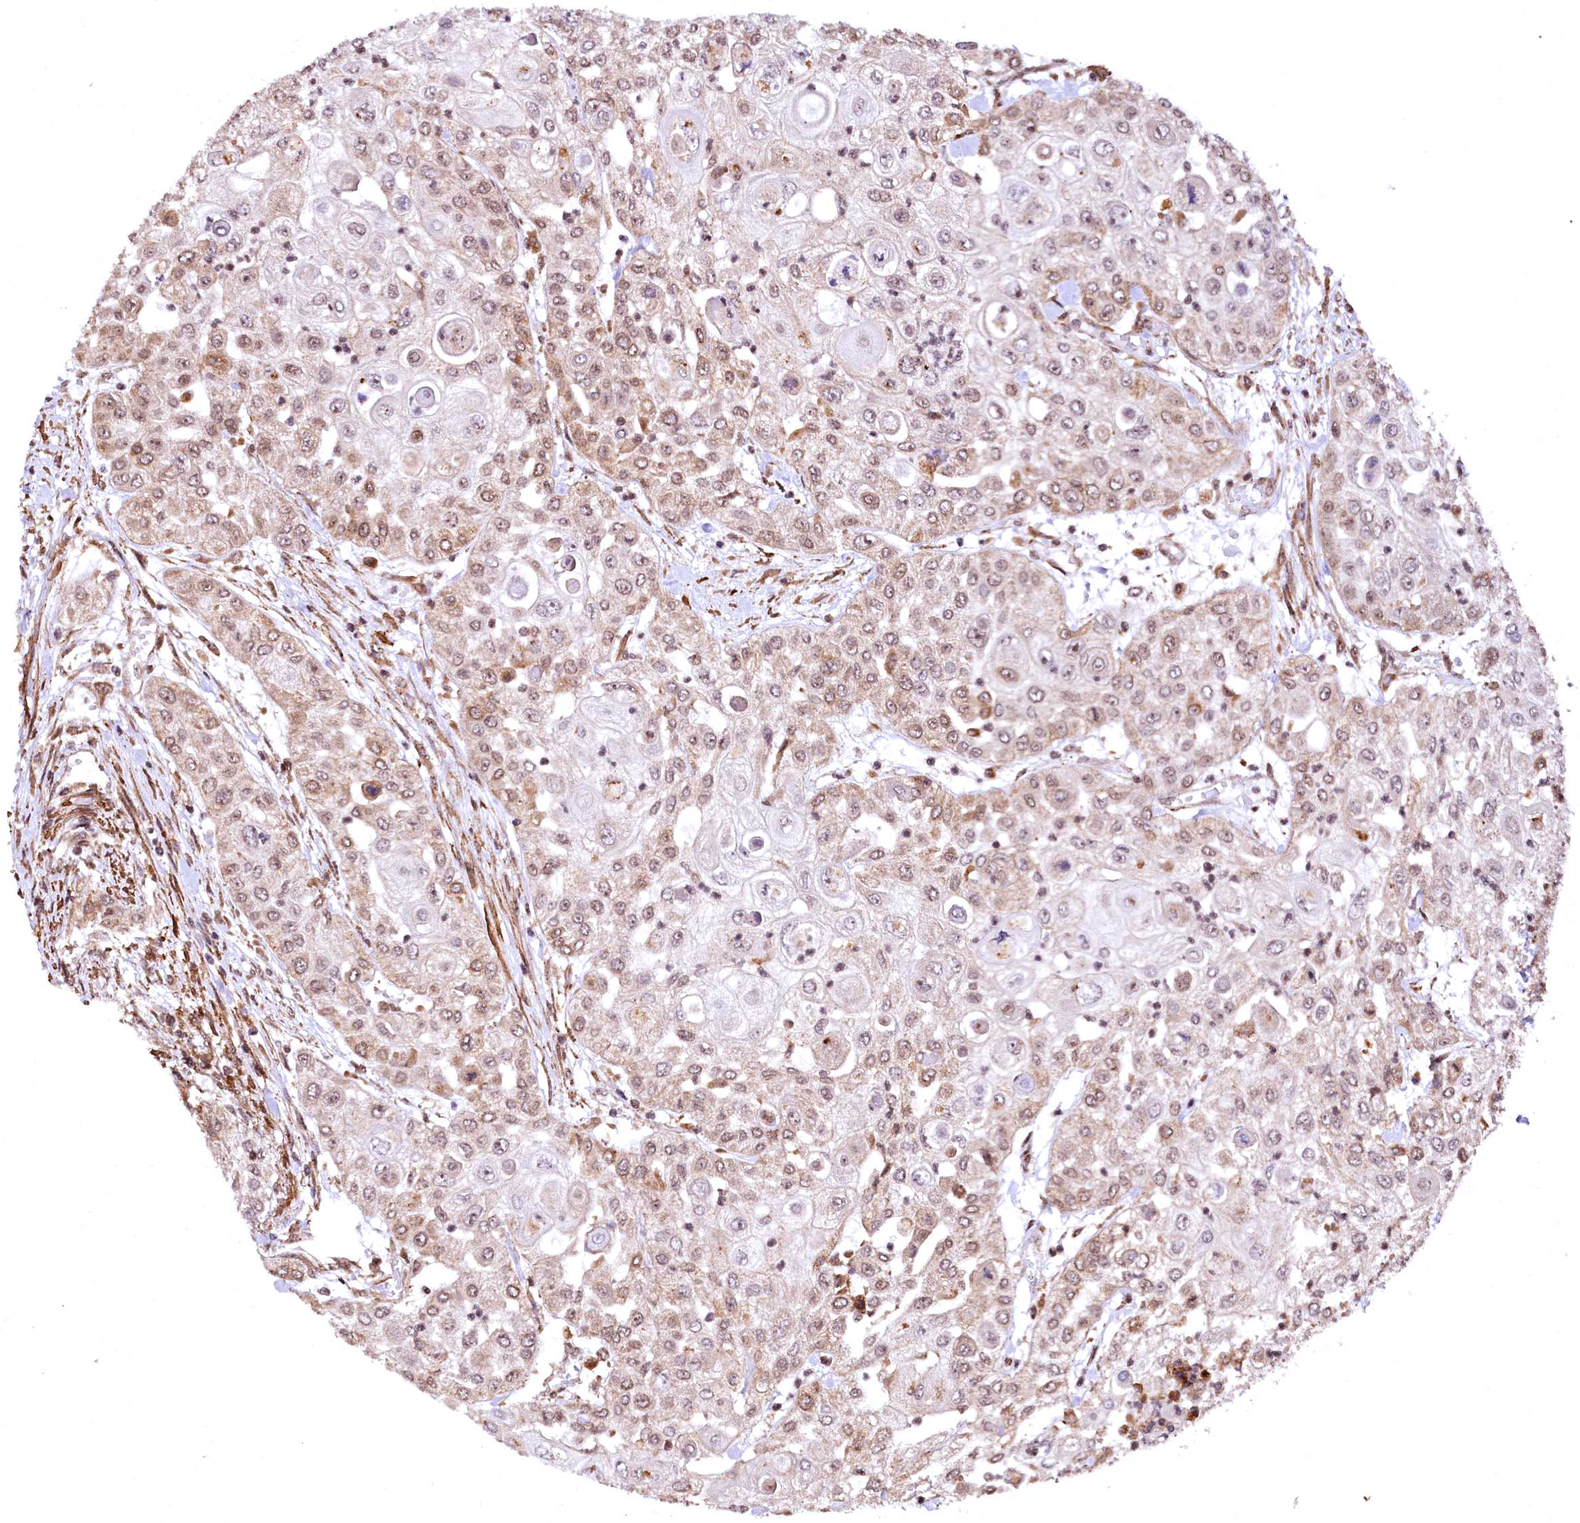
{"staining": {"intensity": "moderate", "quantity": "25%-75%", "location": "cytoplasmic/membranous,nuclear"}, "tissue": "urothelial cancer", "cell_type": "Tumor cells", "image_type": "cancer", "snomed": [{"axis": "morphology", "description": "Urothelial carcinoma, High grade"}, {"axis": "topography", "description": "Urinary bladder"}], "caption": "Tumor cells exhibit medium levels of moderate cytoplasmic/membranous and nuclear expression in approximately 25%-75% of cells in urothelial carcinoma (high-grade).", "gene": "PDS5B", "patient": {"sex": "female", "age": 79}}